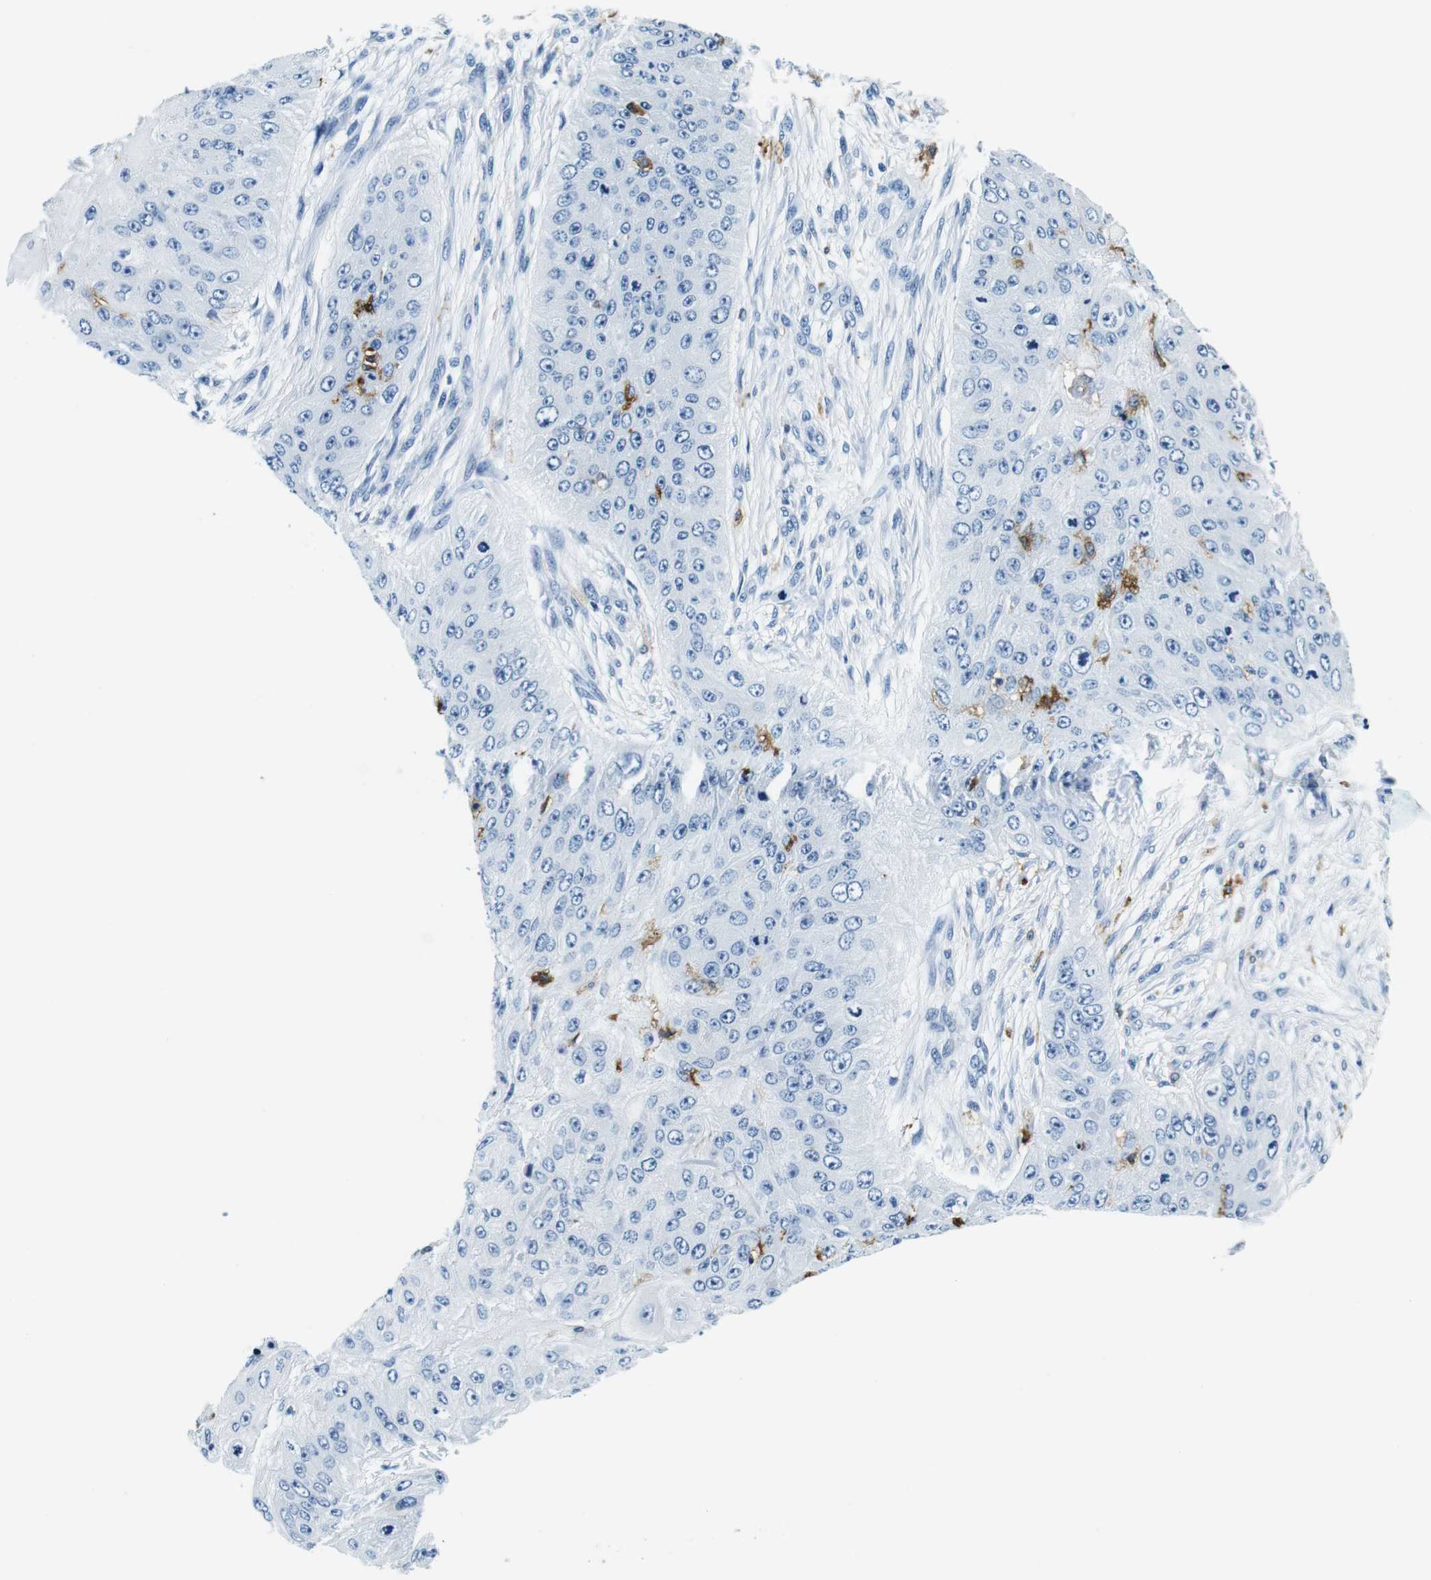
{"staining": {"intensity": "negative", "quantity": "none", "location": "none"}, "tissue": "skin cancer", "cell_type": "Tumor cells", "image_type": "cancer", "snomed": [{"axis": "morphology", "description": "Squamous cell carcinoma, NOS"}, {"axis": "topography", "description": "Skin"}], "caption": "This is a micrograph of IHC staining of skin squamous cell carcinoma, which shows no expression in tumor cells.", "gene": "HLA-DRB1", "patient": {"sex": "female", "age": 80}}